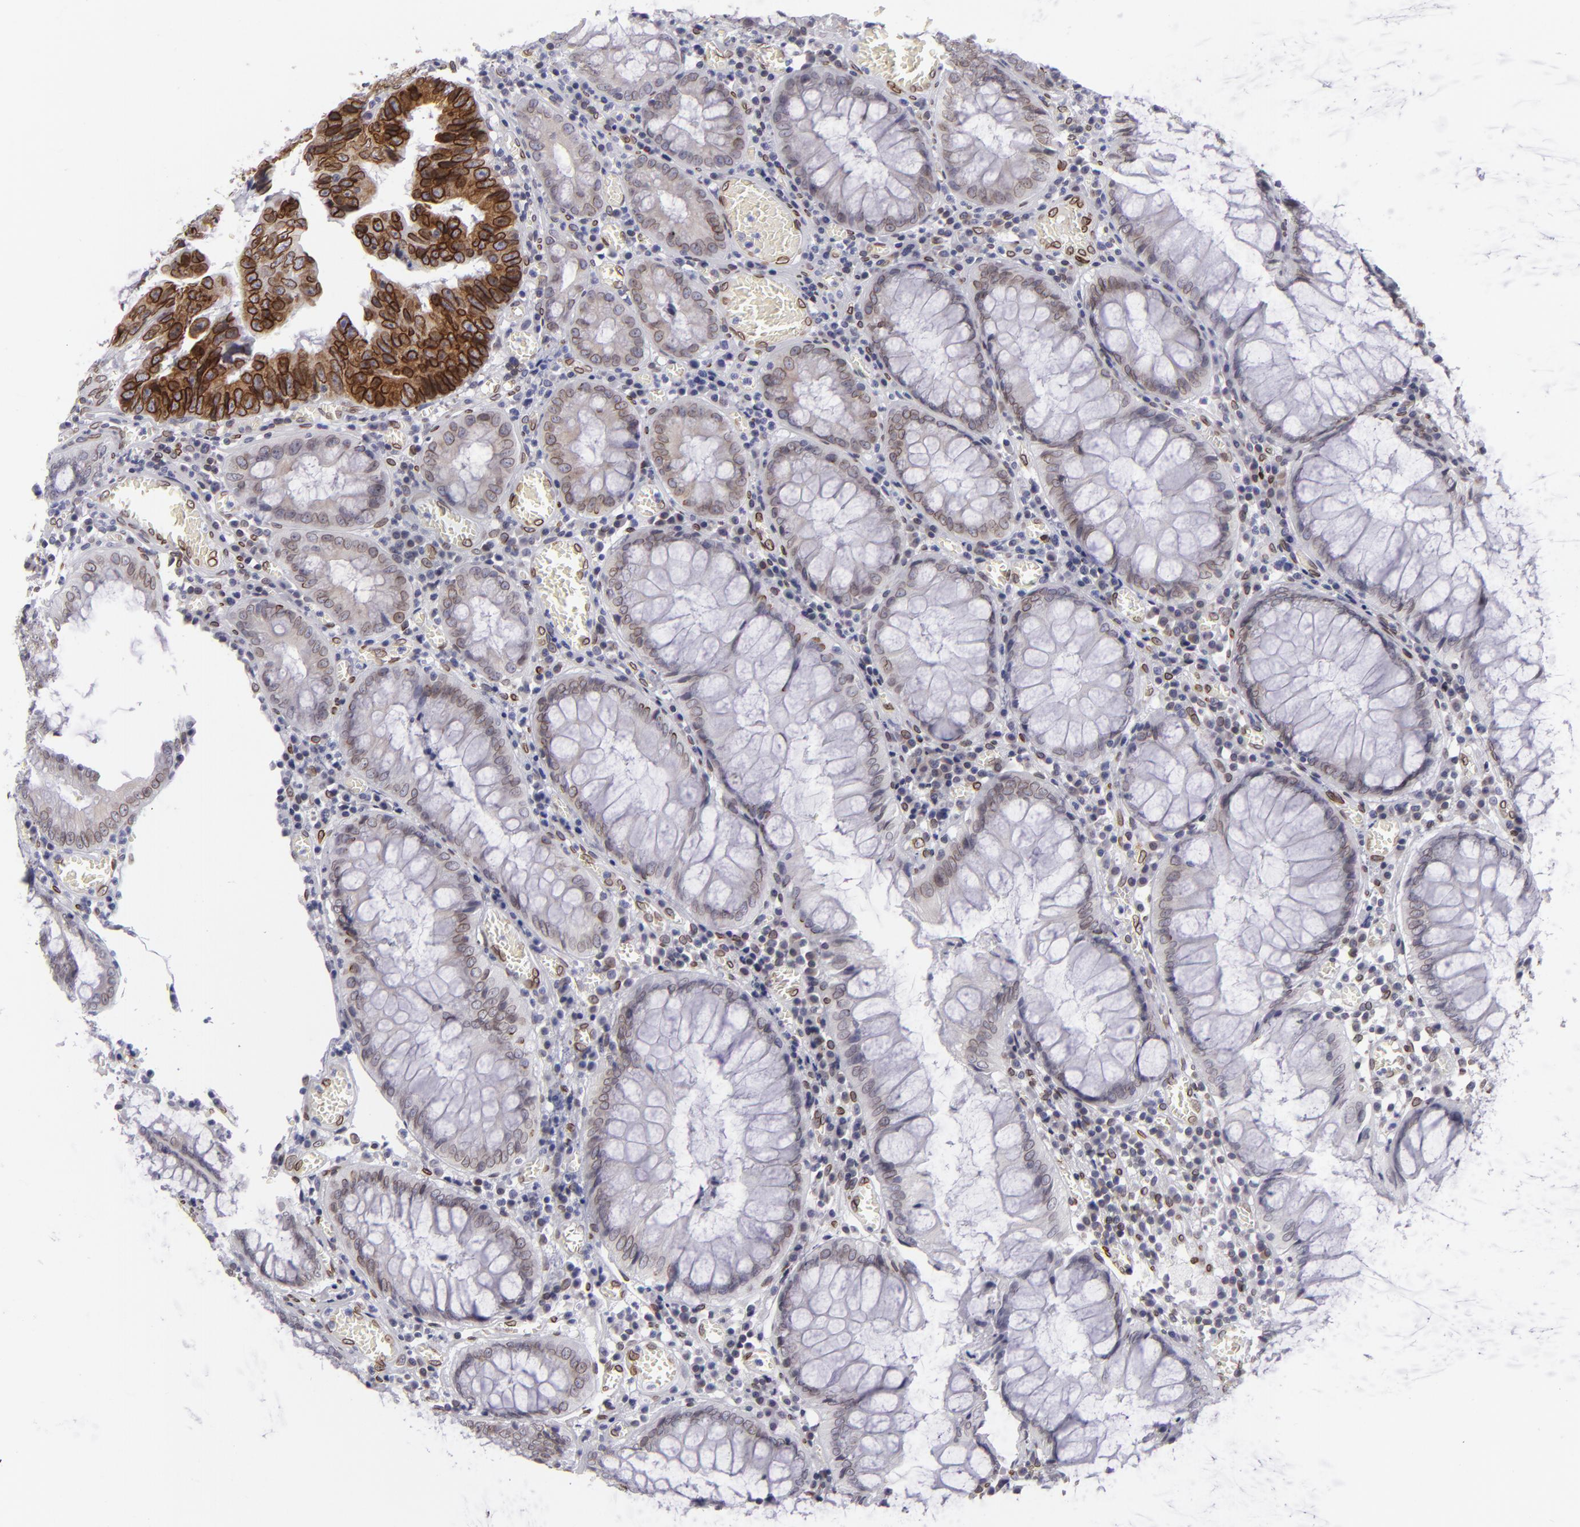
{"staining": {"intensity": "strong", "quantity": ">75%", "location": "cytoplasmic/membranous,nuclear"}, "tissue": "colorectal cancer", "cell_type": "Tumor cells", "image_type": "cancer", "snomed": [{"axis": "morphology", "description": "Adenocarcinoma, NOS"}, {"axis": "topography", "description": "Rectum"}], "caption": "Brown immunohistochemical staining in colorectal adenocarcinoma reveals strong cytoplasmic/membranous and nuclear positivity in about >75% of tumor cells.", "gene": "EMD", "patient": {"sex": "female", "age": 98}}